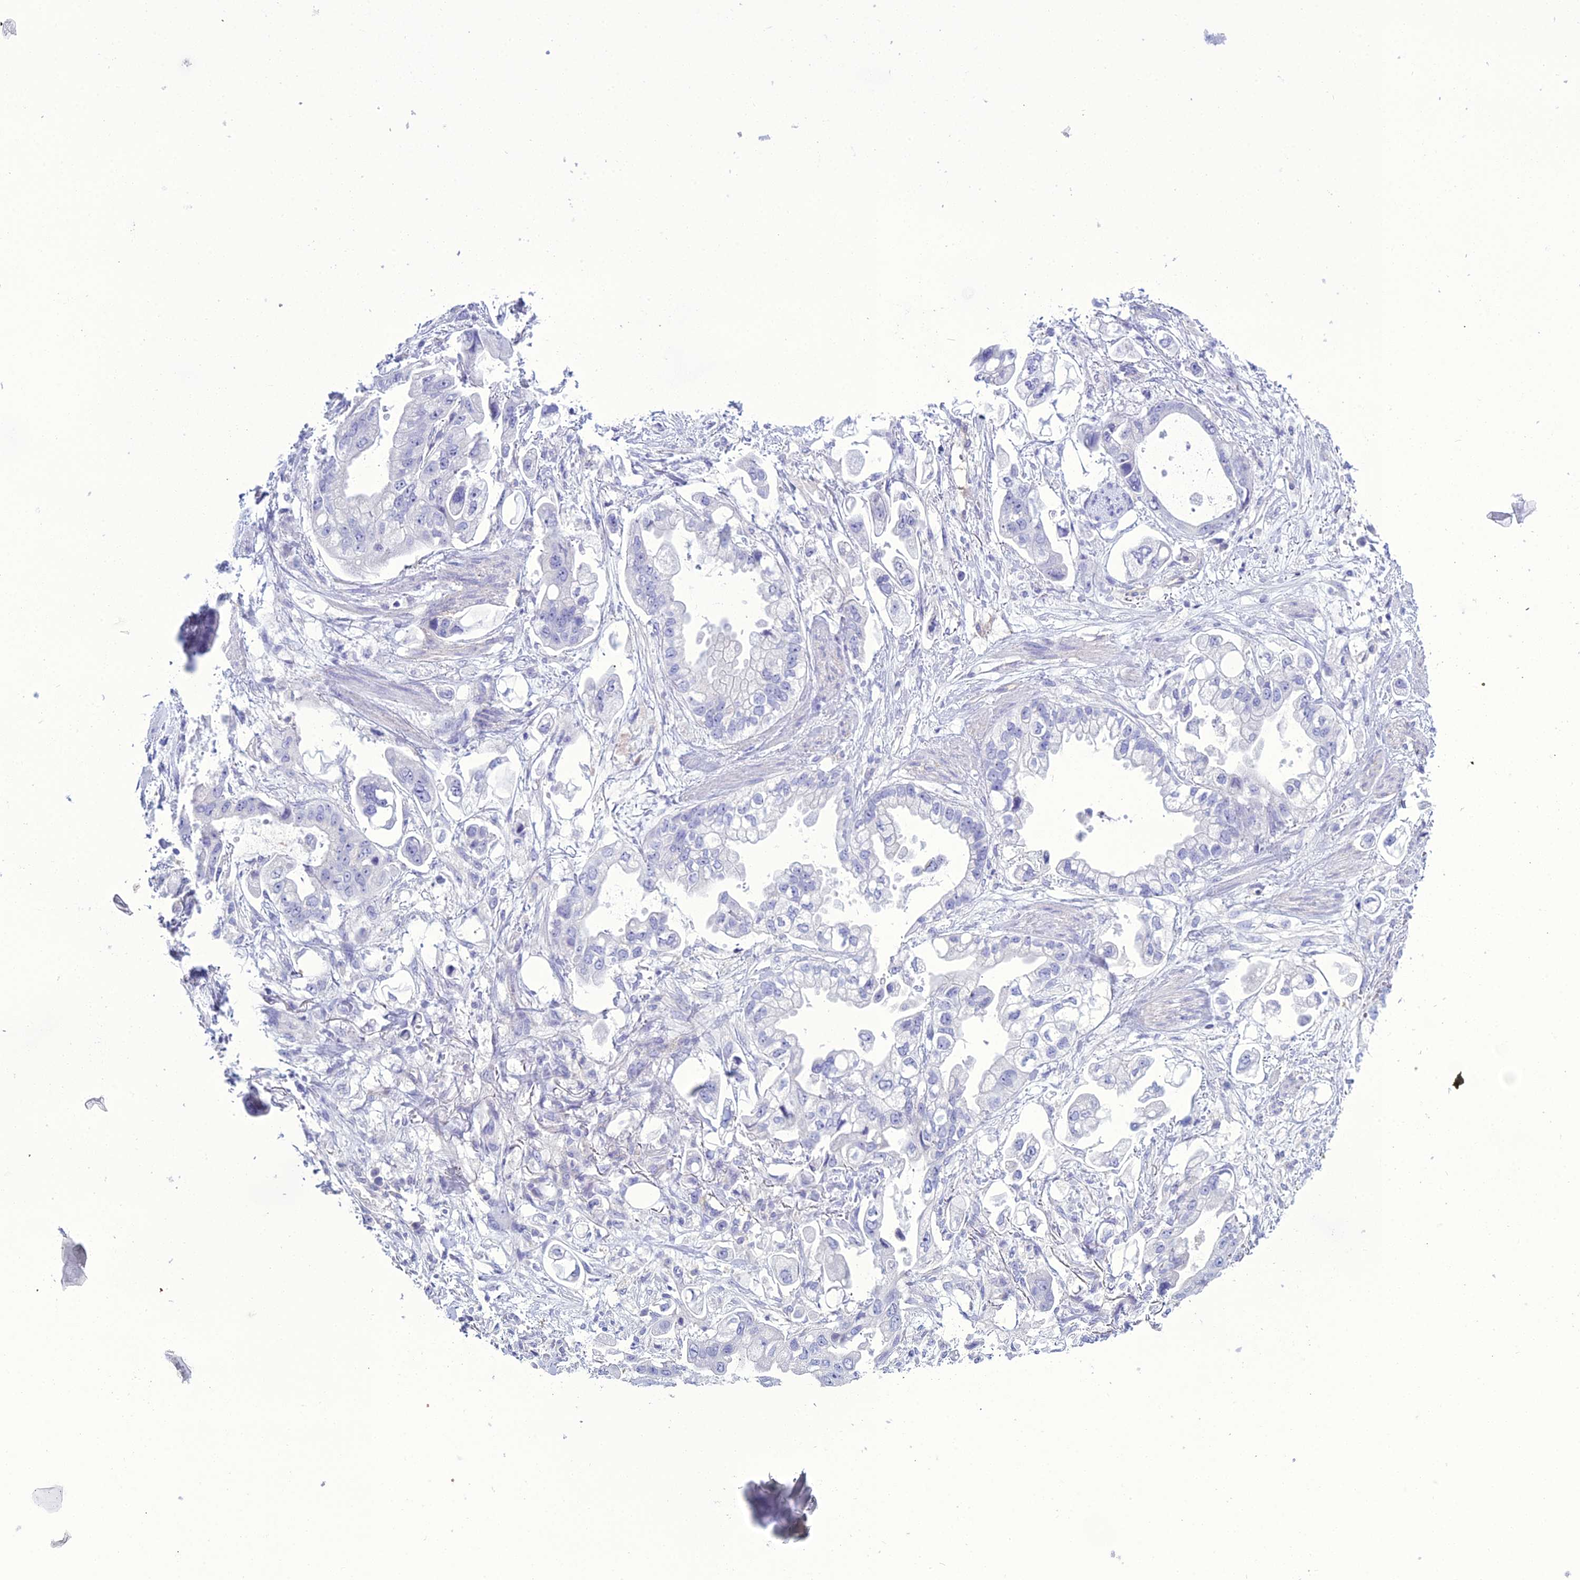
{"staining": {"intensity": "negative", "quantity": "none", "location": "none"}, "tissue": "stomach cancer", "cell_type": "Tumor cells", "image_type": "cancer", "snomed": [{"axis": "morphology", "description": "Adenocarcinoma, NOS"}, {"axis": "topography", "description": "Stomach"}], "caption": "Immunohistochemical staining of human adenocarcinoma (stomach) reveals no significant positivity in tumor cells. Nuclei are stained in blue.", "gene": "ACE", "patient": {"sex": "male", "age": 62}}